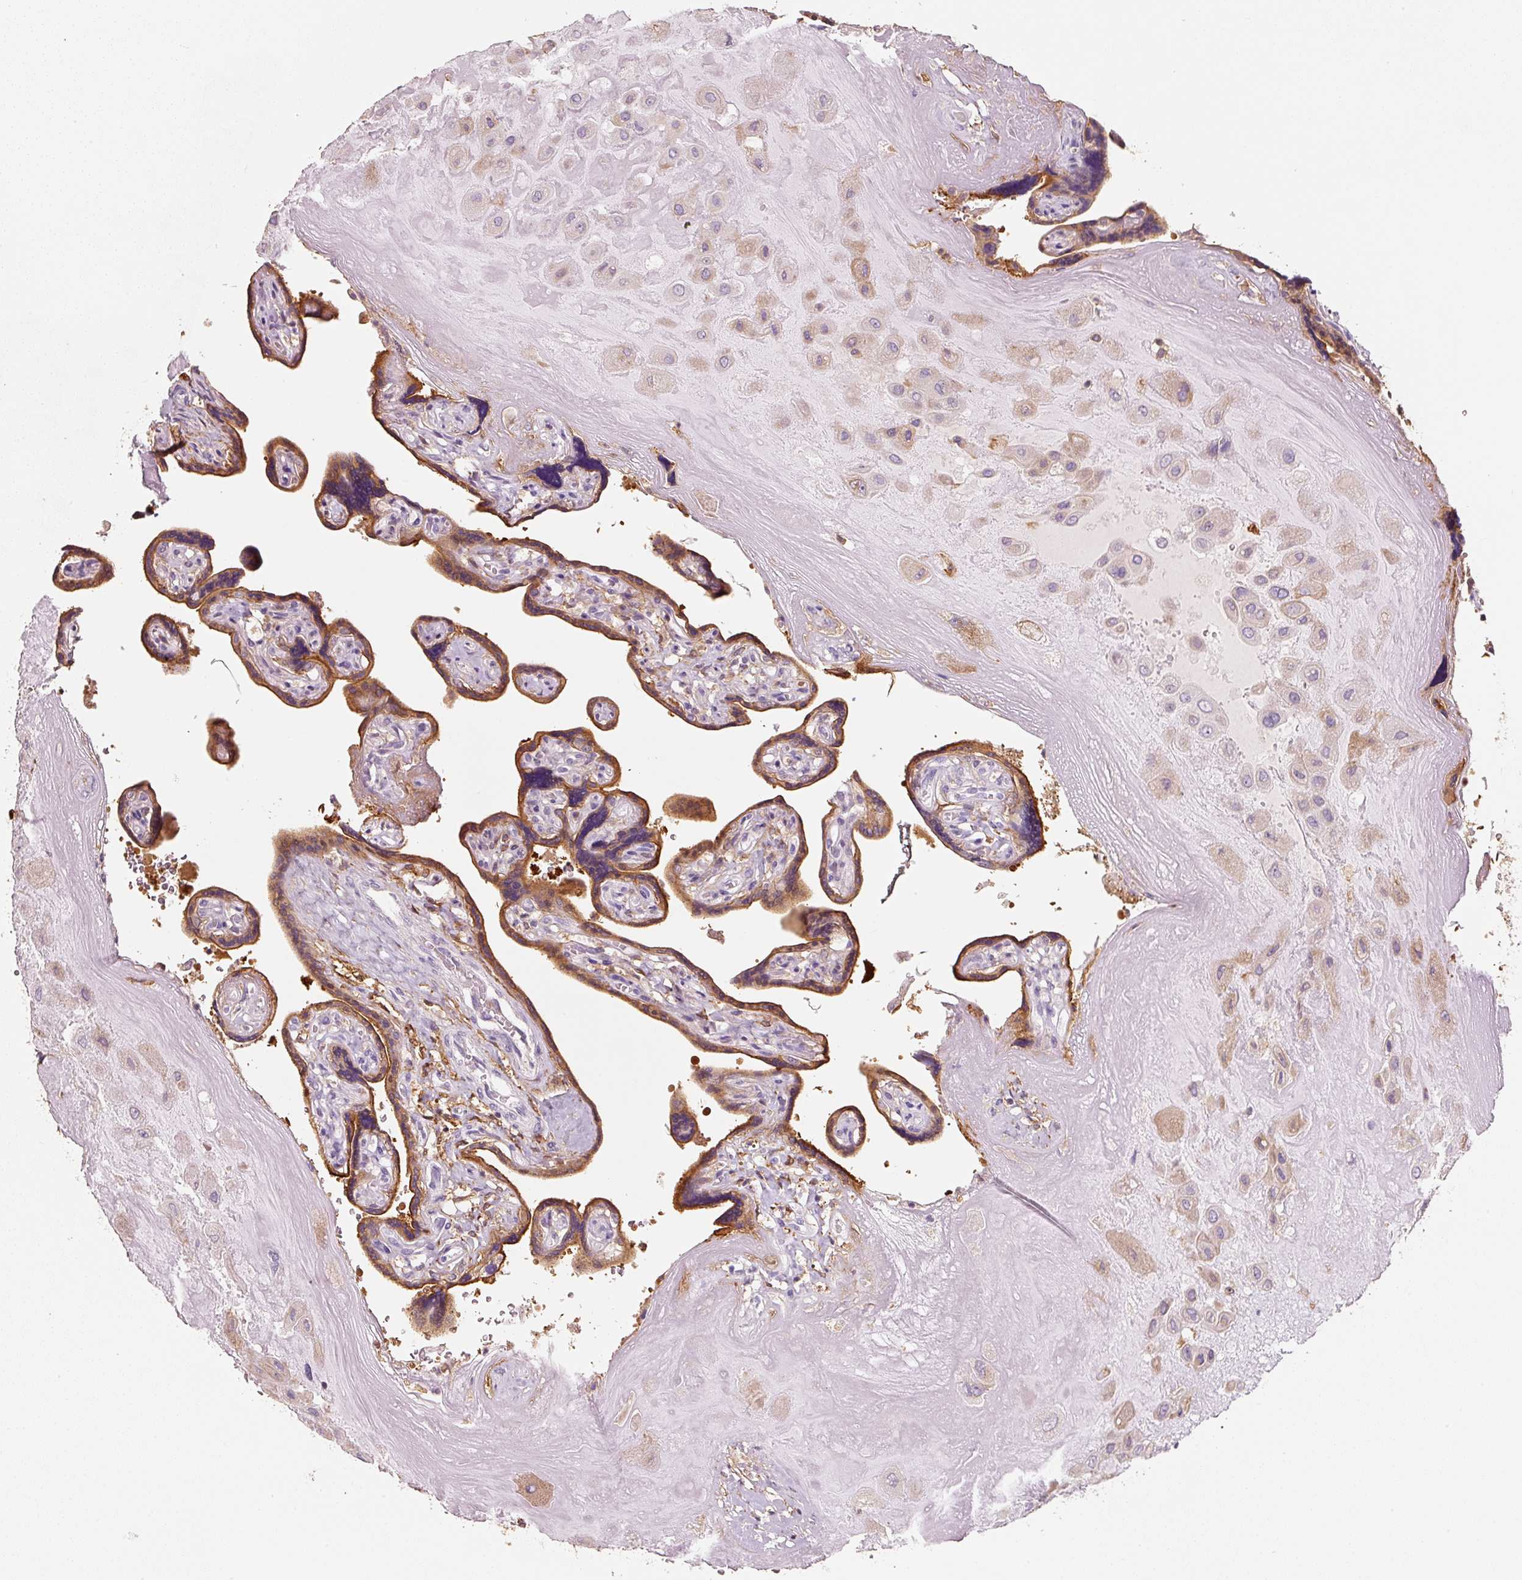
{"staining": {"intensity": "weak", "quantity": "<25%", "location": "cytoplasmic/membranous"}, "tissue": "placenta", "cell_type": "Decidual cells", "image_type": "normal", "snomed": [{"axis": "morphology", "description": "Normal tissue, NOS"}, {"axis": "topography", "description": "Placenta"}], "caption": "High magnification brightfield microscopy of normal placenta stained with DAB (3,3'-diaminobenzidine) (brown) and counterstained with hematoxylin (blue): decidual cells show no significant staining. Nuclei are stained in blue.", "gene": "IQGAP2", "patient": {"sex": "female", "age": 32}}